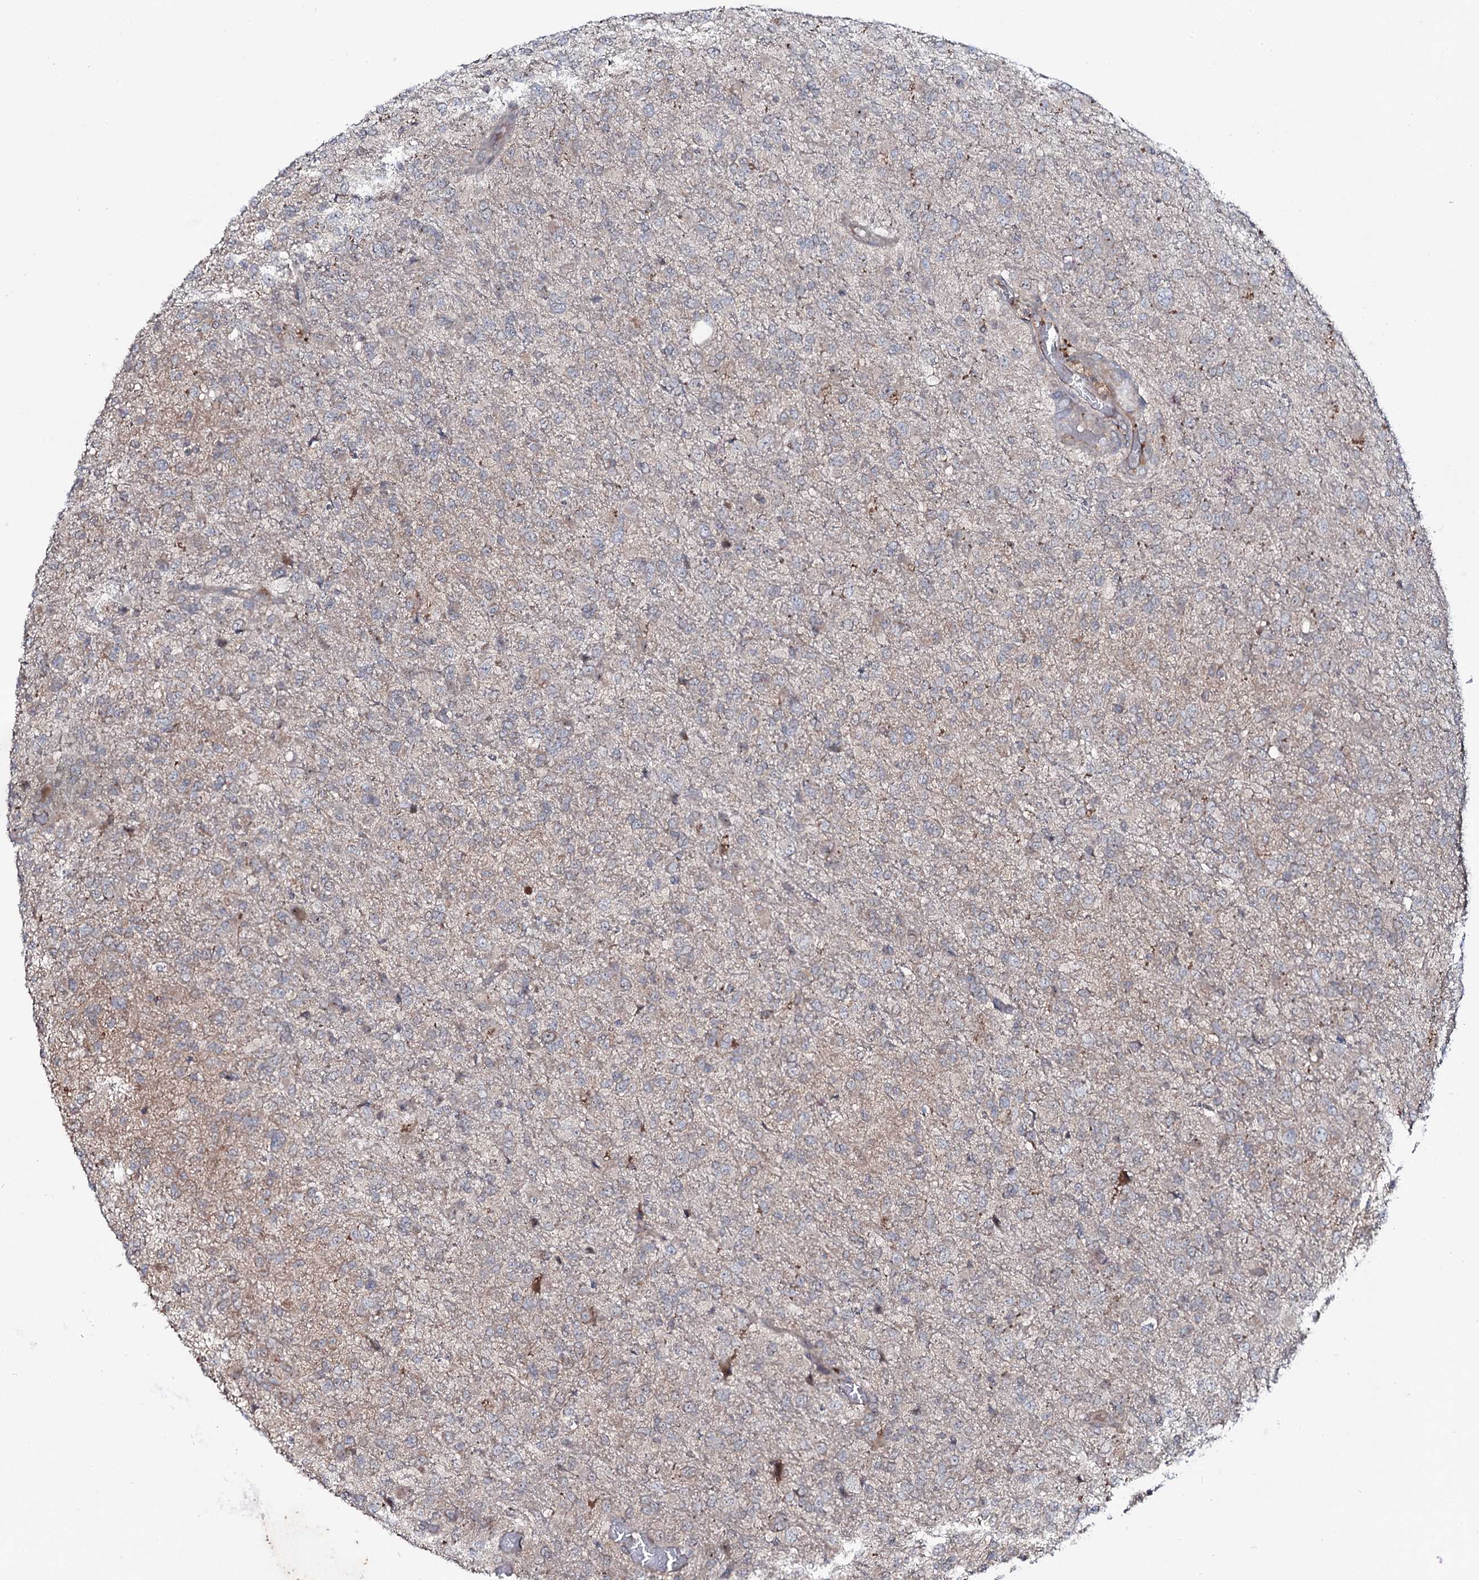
{"staining": {"intensity": "weak", "quantity": "<25%", "location": "cytoplasmic/membranous"}, "tissue": "glioma", "cell_type": "Tumor cells", "image_type": "cancer", "snomed": [{"axis": "morphology", "description": "Glioma, malignant, High grade"}, {"axis": "topography", "description": "Brain"}], "caption": "An IHC histopathology image of malignant glioma (high-grade) is shown. There is no staining in tumor cells of malignant glioma (high-grade). (Immunohistochemistry (ihc), brightfield microscopy, high magnification).", "gene": "SNAP23", "patient": {"sex": "female", "age": 74}}